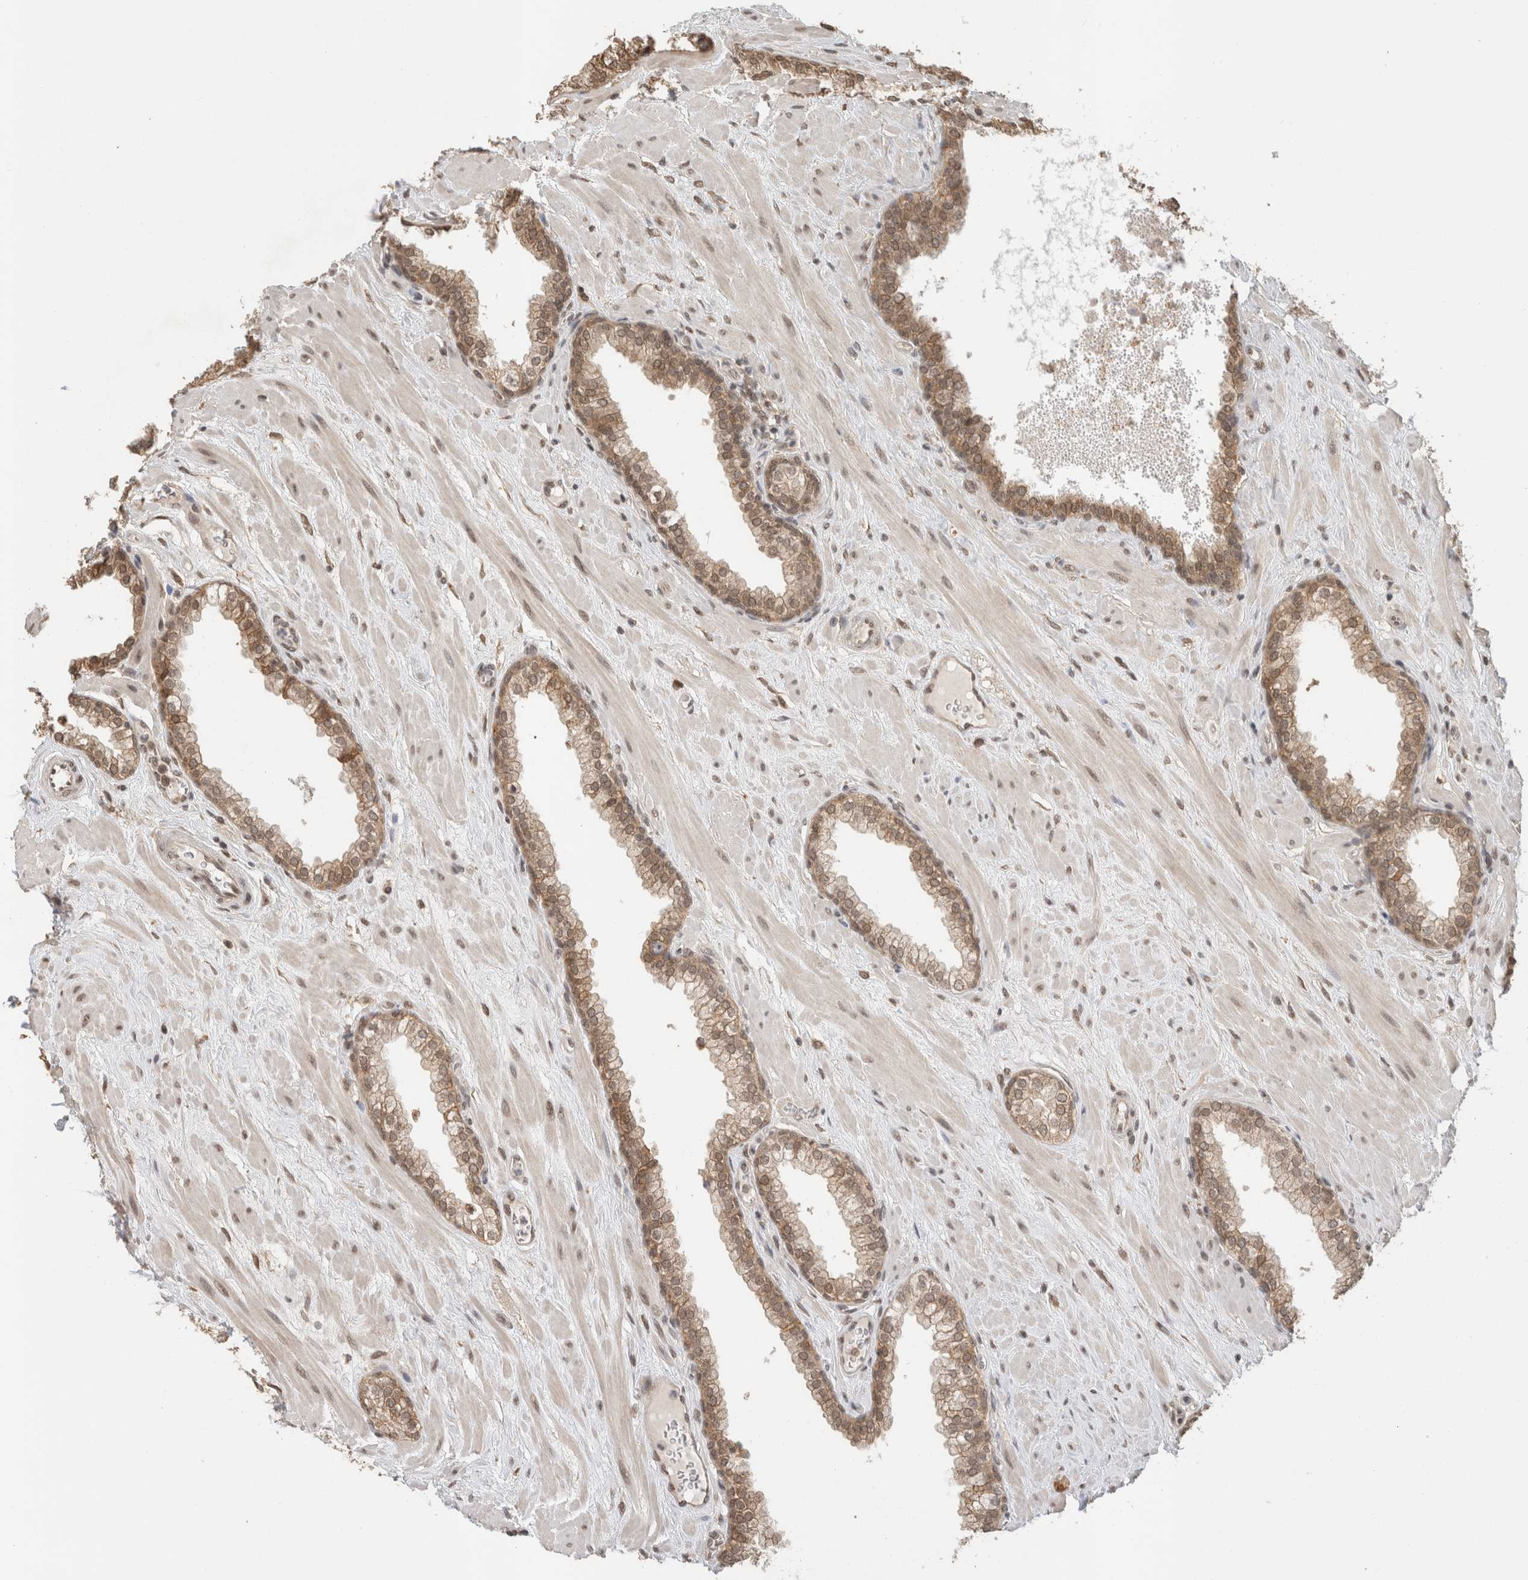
{"staining": {"intensity": "moderate", "quantity": ">75%", "location": "cytoplasmic/membranous,nuclear"}, "tissue": "prostate", "cell_type": "Glandular cells", "image_type": "normal", "snomed": [{"axis": "morphology", "description": "Normal tissue, NOS"}, {"axis": "morphology", "description": "Urothelial carcinoma, Low grade"}, {"axis": "topography", "description": "Urinary bladder"}, {"axis": "topography", "description": "Prostate"}], "caption": "Glandular cells reveal moderate cytoplasmic/membranous,nuclear staining in about >75% of cells in unremarkable prostate. The staining was performed using DAB (3,3'-diaminobenzidine), with brown indicating positive protein expression. Nuclei are stained blue with hematoxylin.", "gene": "C1orf21", "patient": {"sex": "male", "age": 60}}